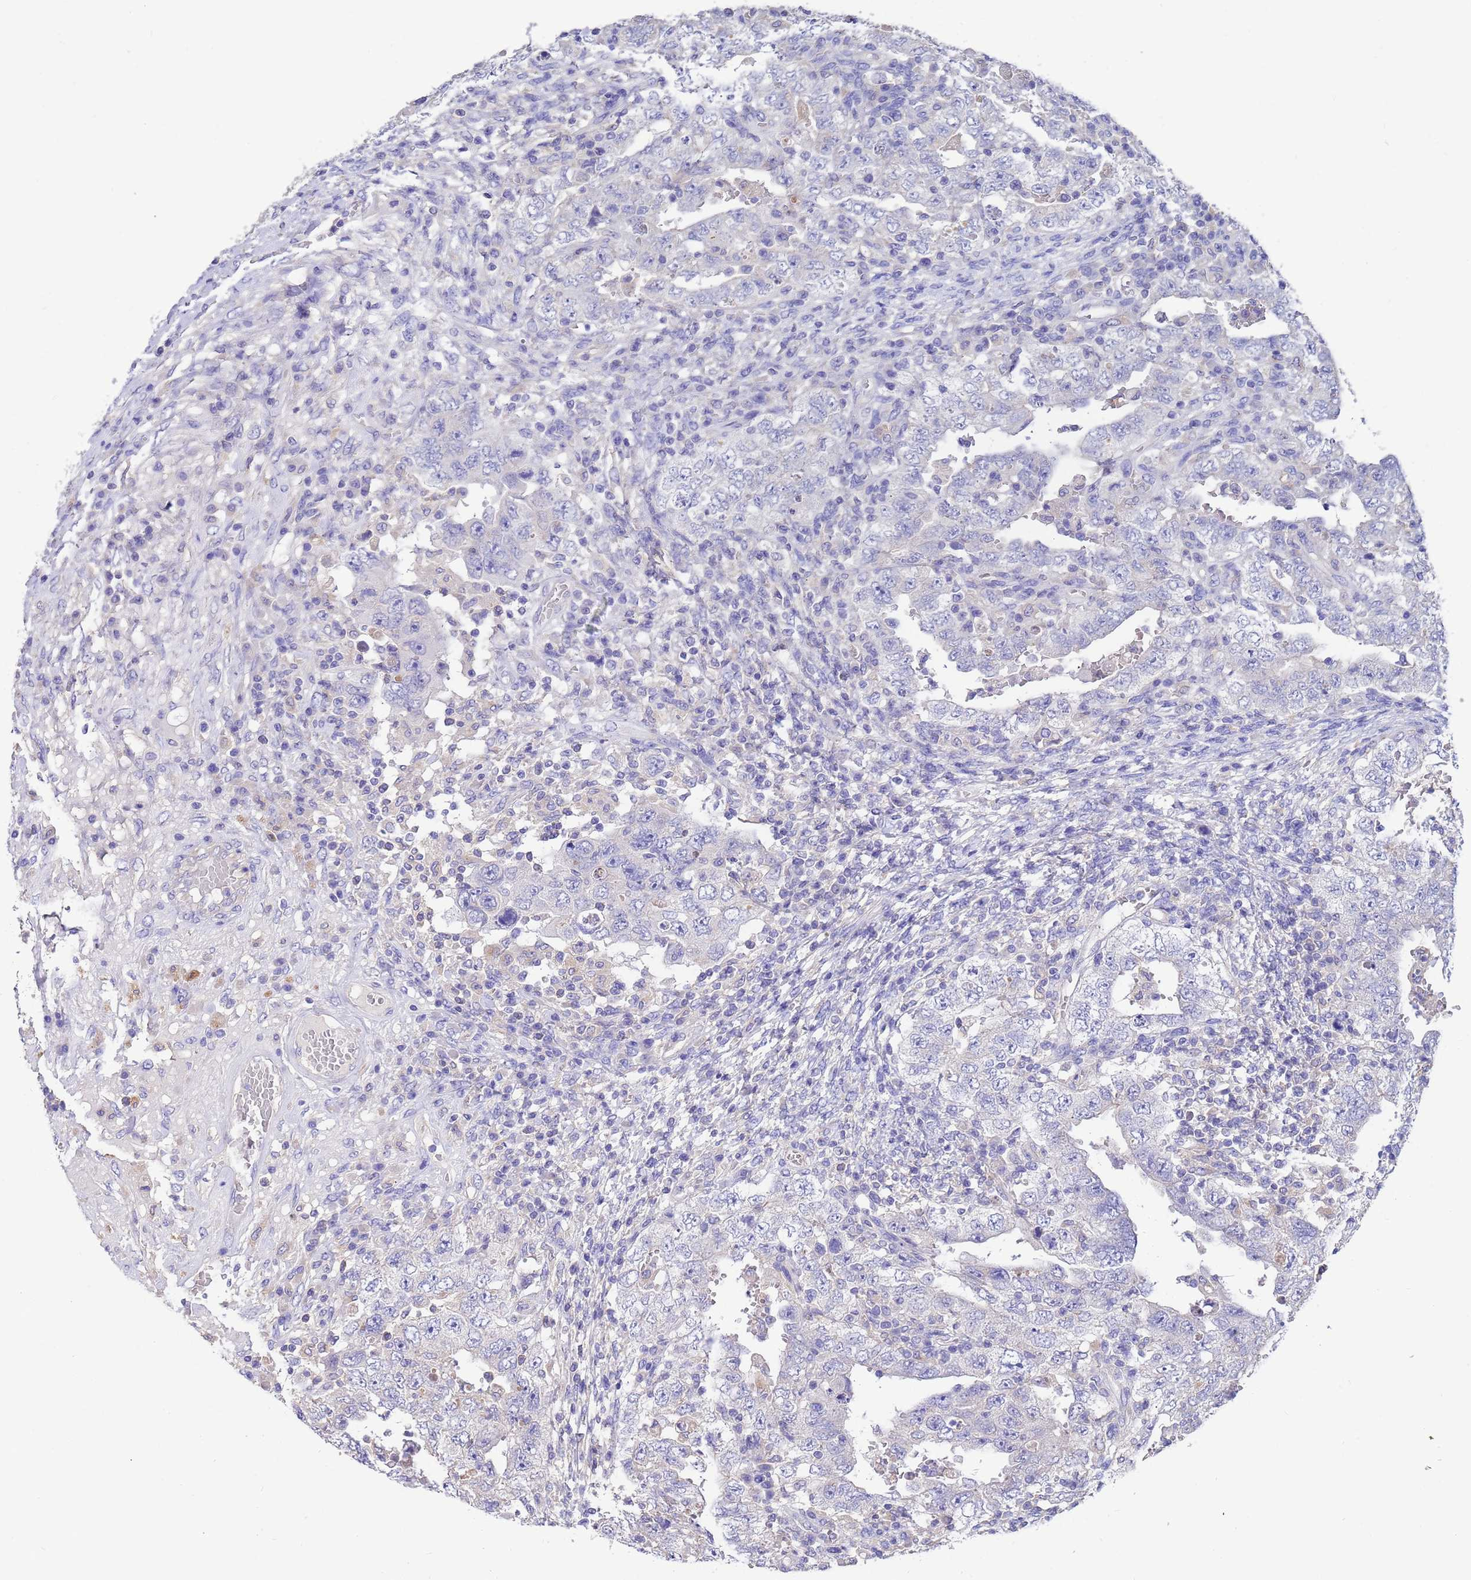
{"staining": {"intensity": "negative", "quantity": "none", "location": "none"}, "tissue": "testis cancer", "cell_type": "Tumor cells", "image_type": "cancer", "snomed": [{"axis": "morphology", "description": "Carcinoma, Embryonal, NOS"}, {"axis": "topography", "description": "Testis"}], "caption": "DAB (3,3'-diaminobenzidine) immunohistochemical staining of testis cancer displays no significant positivity in tumor cells. Brightfield microscopy of IHC stained with DAB (3,3'-diaminobenzidine) (brown) and hematoxylin (blue), captured at high magnification.", "gene": "SRL", "patient": {"sex": "male", "age": 26}}